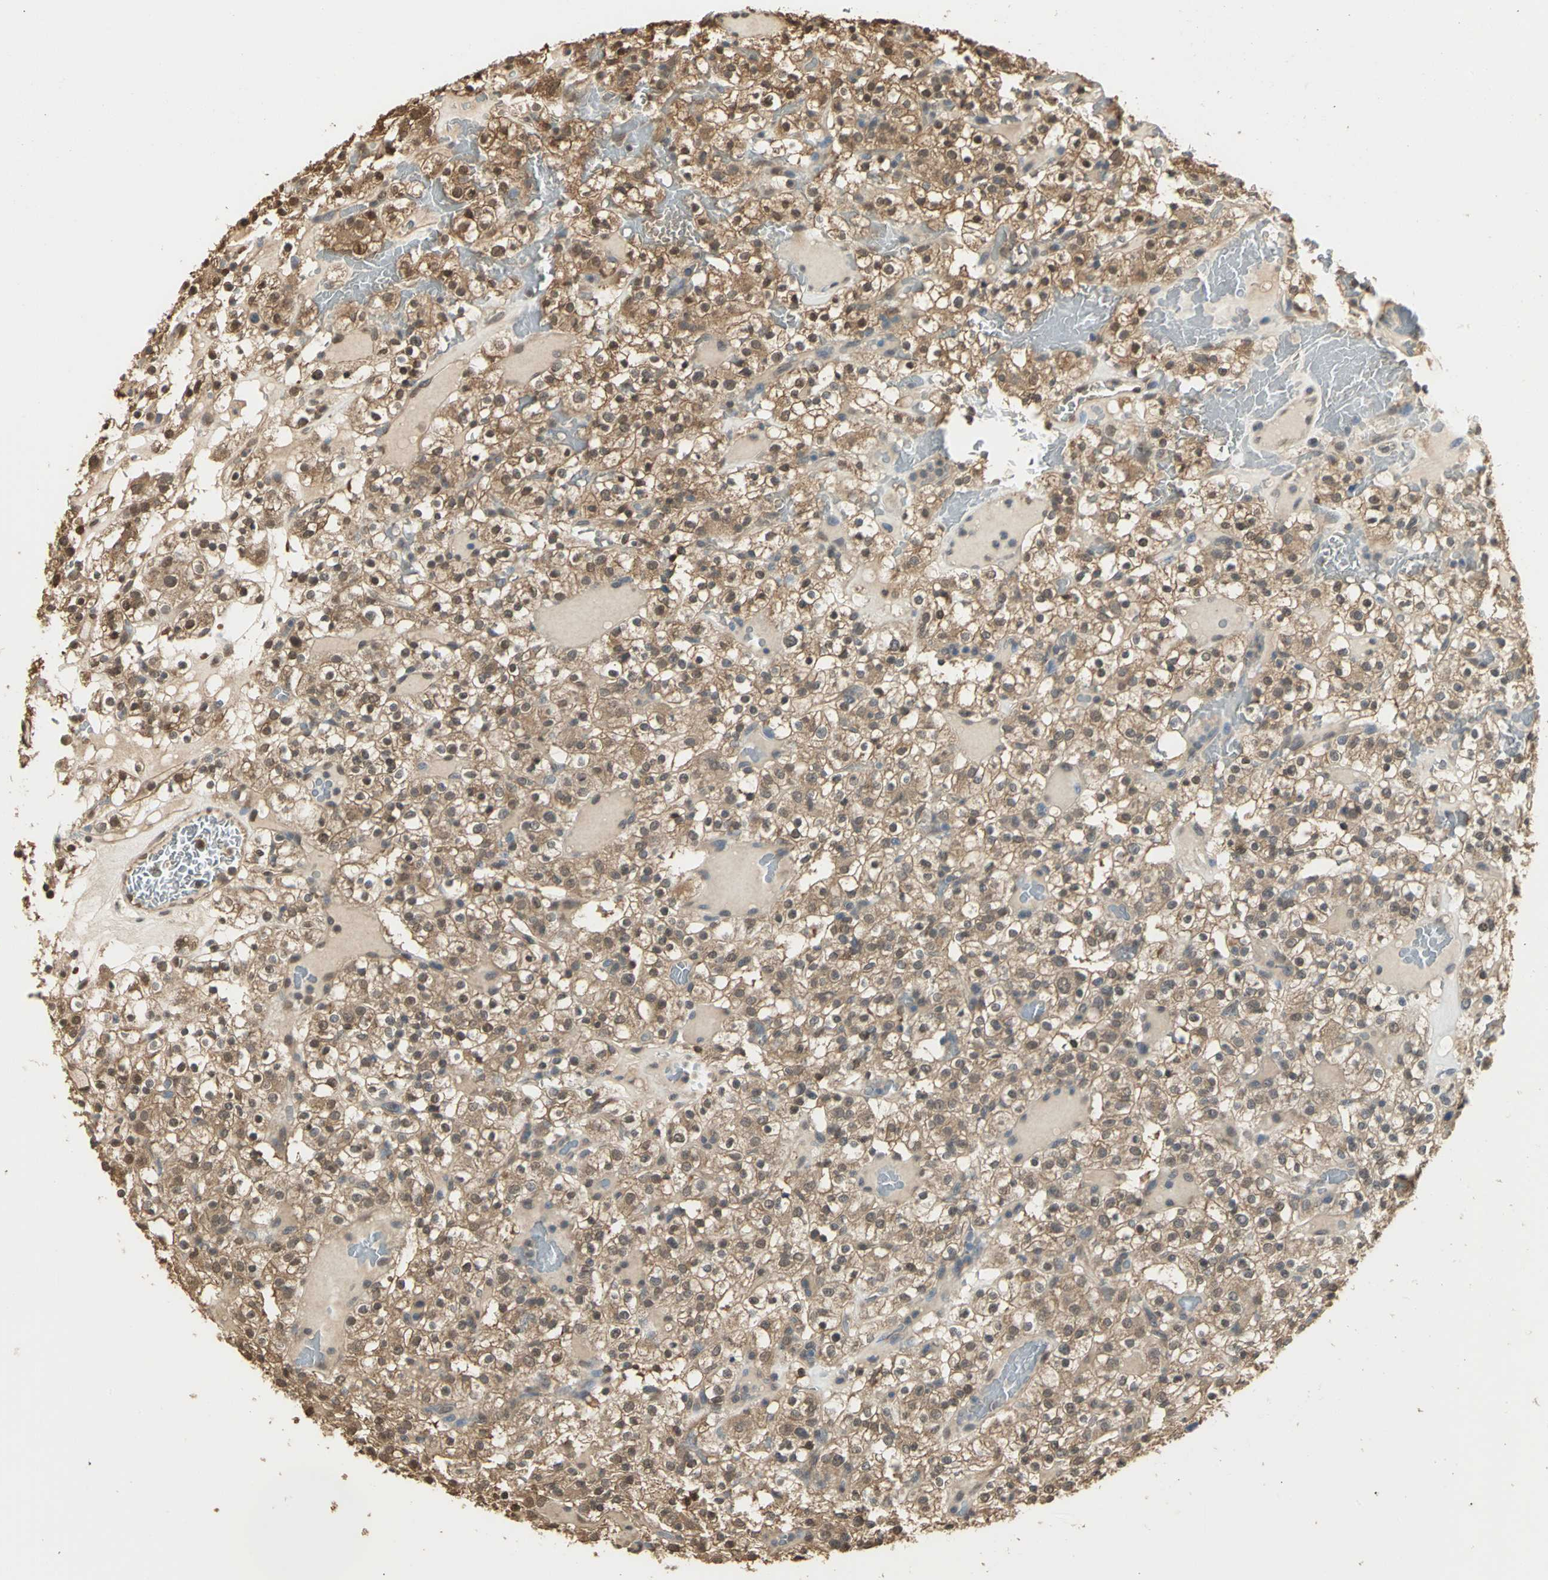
{"staining": {"intensity": "moderate", "quantity": ">75%", "location": "cytoplasmic/membranous,nuclear"}, "tissue": "renal cancer", "cell_type": "Tumor cells", "image_type": "cancer", "snomed": [{"axis": "morphology", "description": "Normal tissue, NOS"}, {"axis": "morphology", "description": "Adenocarcinoma, NOS"}, {"axis": "topography", "description": "Kidney"}], "caption": "IHC (DAB (3,3'-diaminobenzidine)) staining of human adenocarcinoma (renal) shows moderate cytoplasmic/membranous and nuclear protein expression in about >75% of tumor cells.", "gene": "PARK7", "patient": {"sex": "female", "age": 72}}